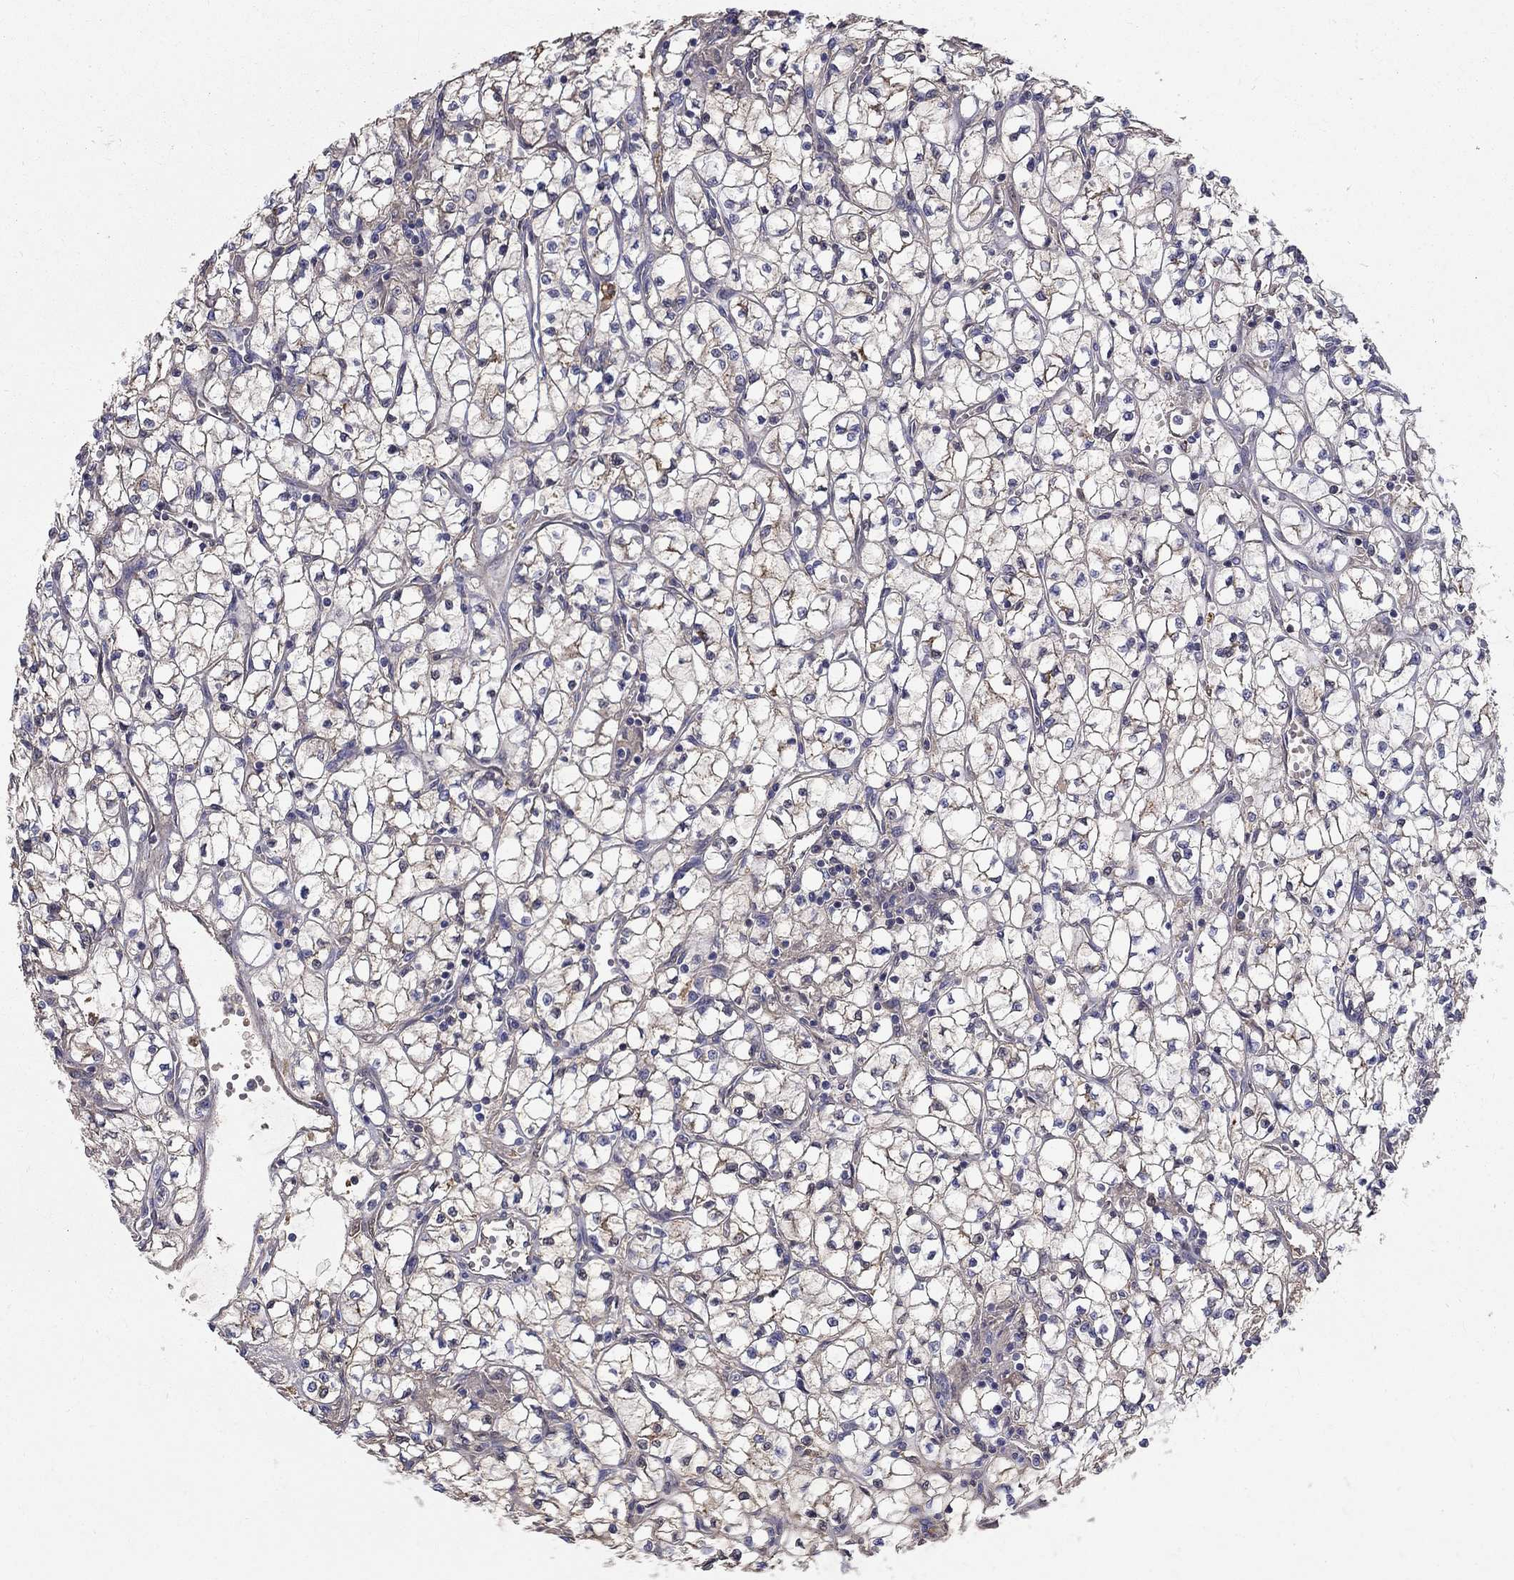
{"staining": {"intensity": "moderate", "quantity": "<25%", "location": "cytoplasmic/membranous"}, "tissue": "renal cancer", "cell_type": "Tumor cells", "image_type": "cancer", "snomed": [{"axis": "morphology", "description": "Adenocarcinoma, NOS"}, {"axis": "topography", "description": "Kidney"}], "caption": "Protein staining shows moderate cytoplasmic/membranous positivity in about <25% of tumor cells in renal adenocarcinoma. The staining is performed using DAB (3,3'-diaminobenzidine) brown chromogen to label protein expression. The nuclei are counter-stained blue using hematoxylin.", "gene": "EPDR1", "patient": {"sex": "female", "age": 64}}